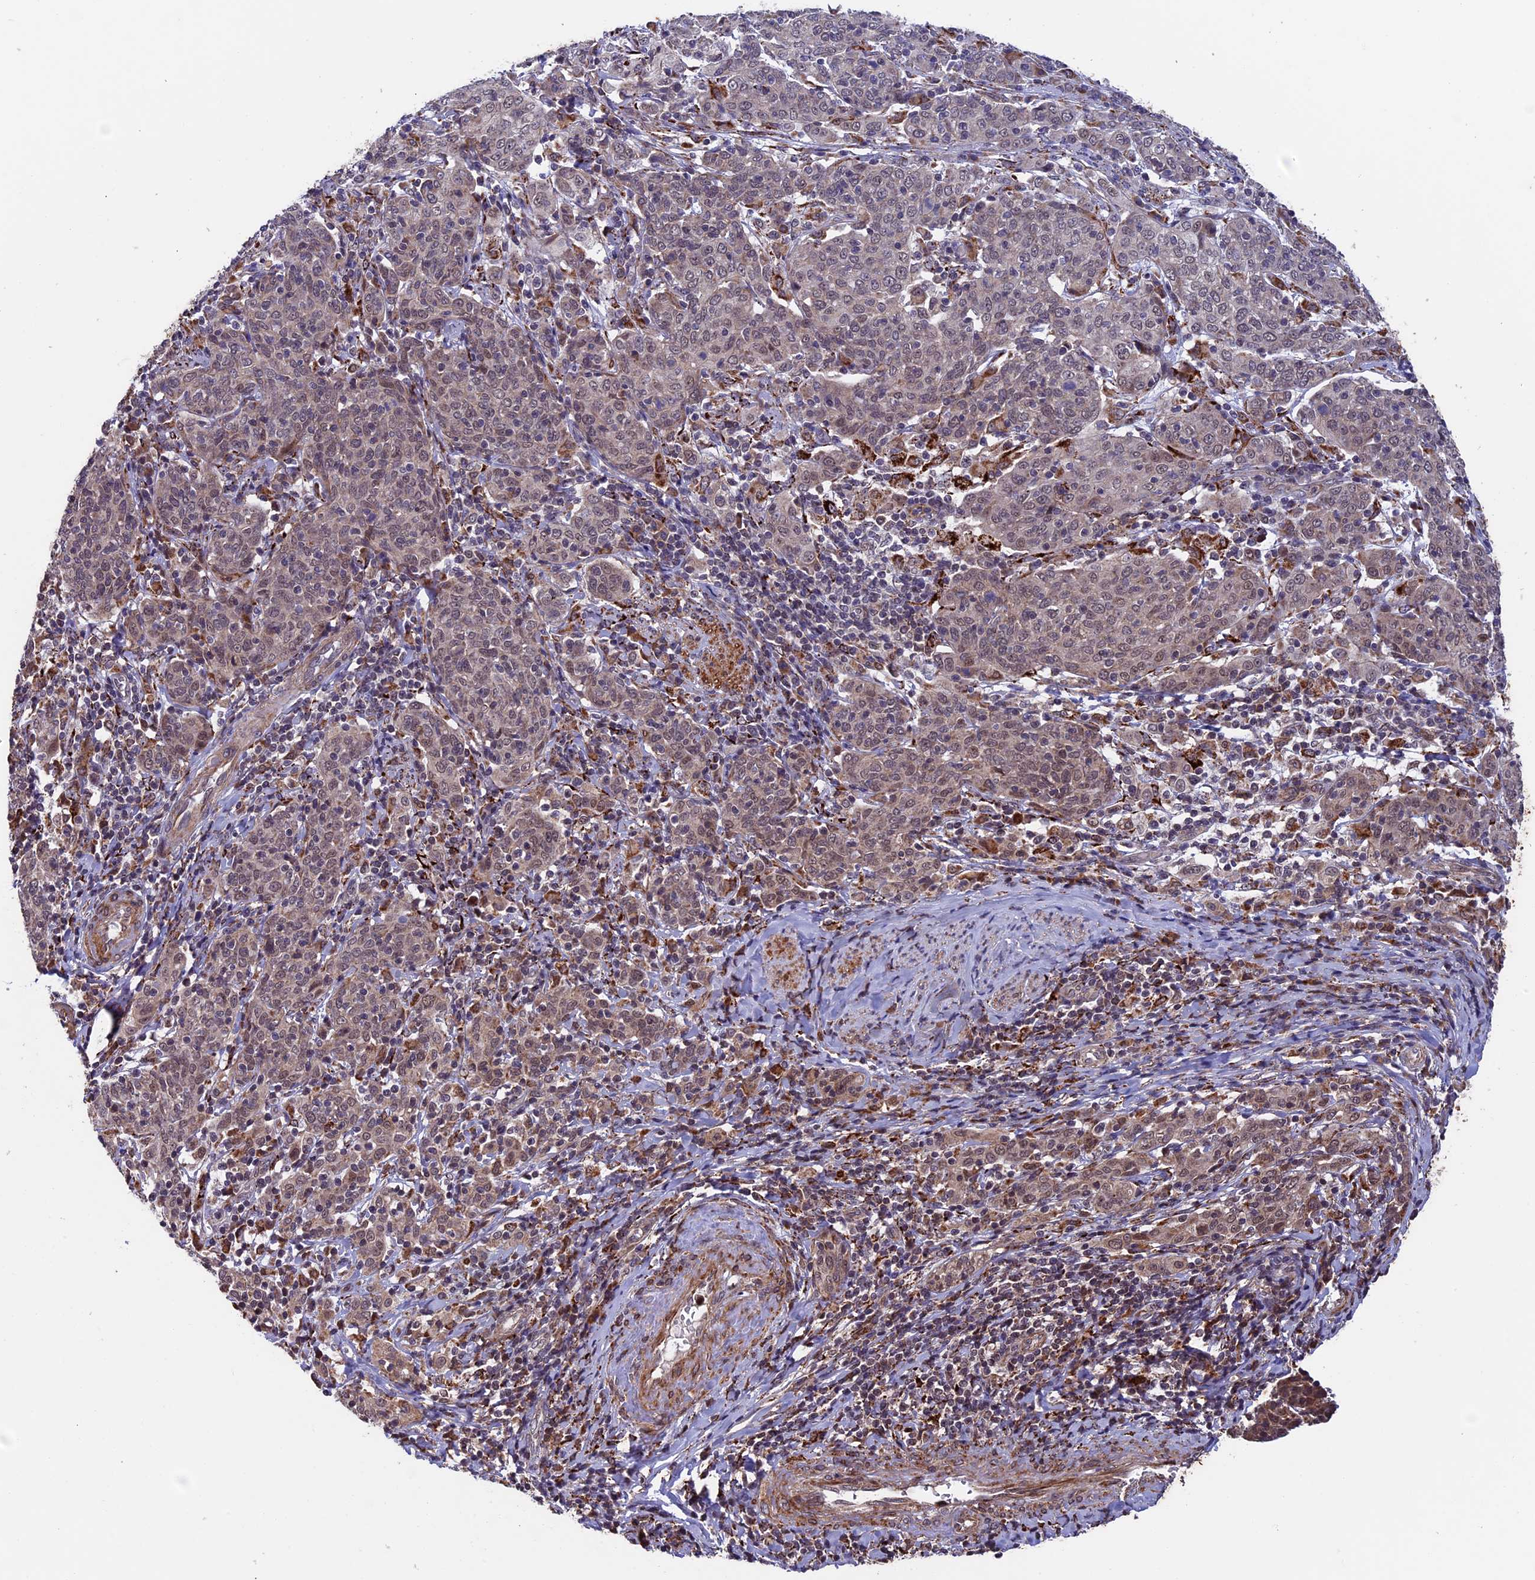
{"staining": {"intensity": "weak", "quantity": ">75%", "location": "cytoplasmic/membranous,nuclear"}, "tissue": "cervical cancer", "cell_type": "Tumor cells", "image_type": "cancer", "snomed": [{"axis": "morphology", "description": "Squamous cell carcinoma, NOS"}, {"axis": "topography", "description": "Cervix"}], "caption": "Immunohistochemical staining of human squamous cell carcinoma (cervical) exhibits low levels of weak cytoplasmic/membranous and nuclear expression in approximately >75% of tumor cells.", "gene": "RNF17", "patient": {"sex": "female", "age": 67}}